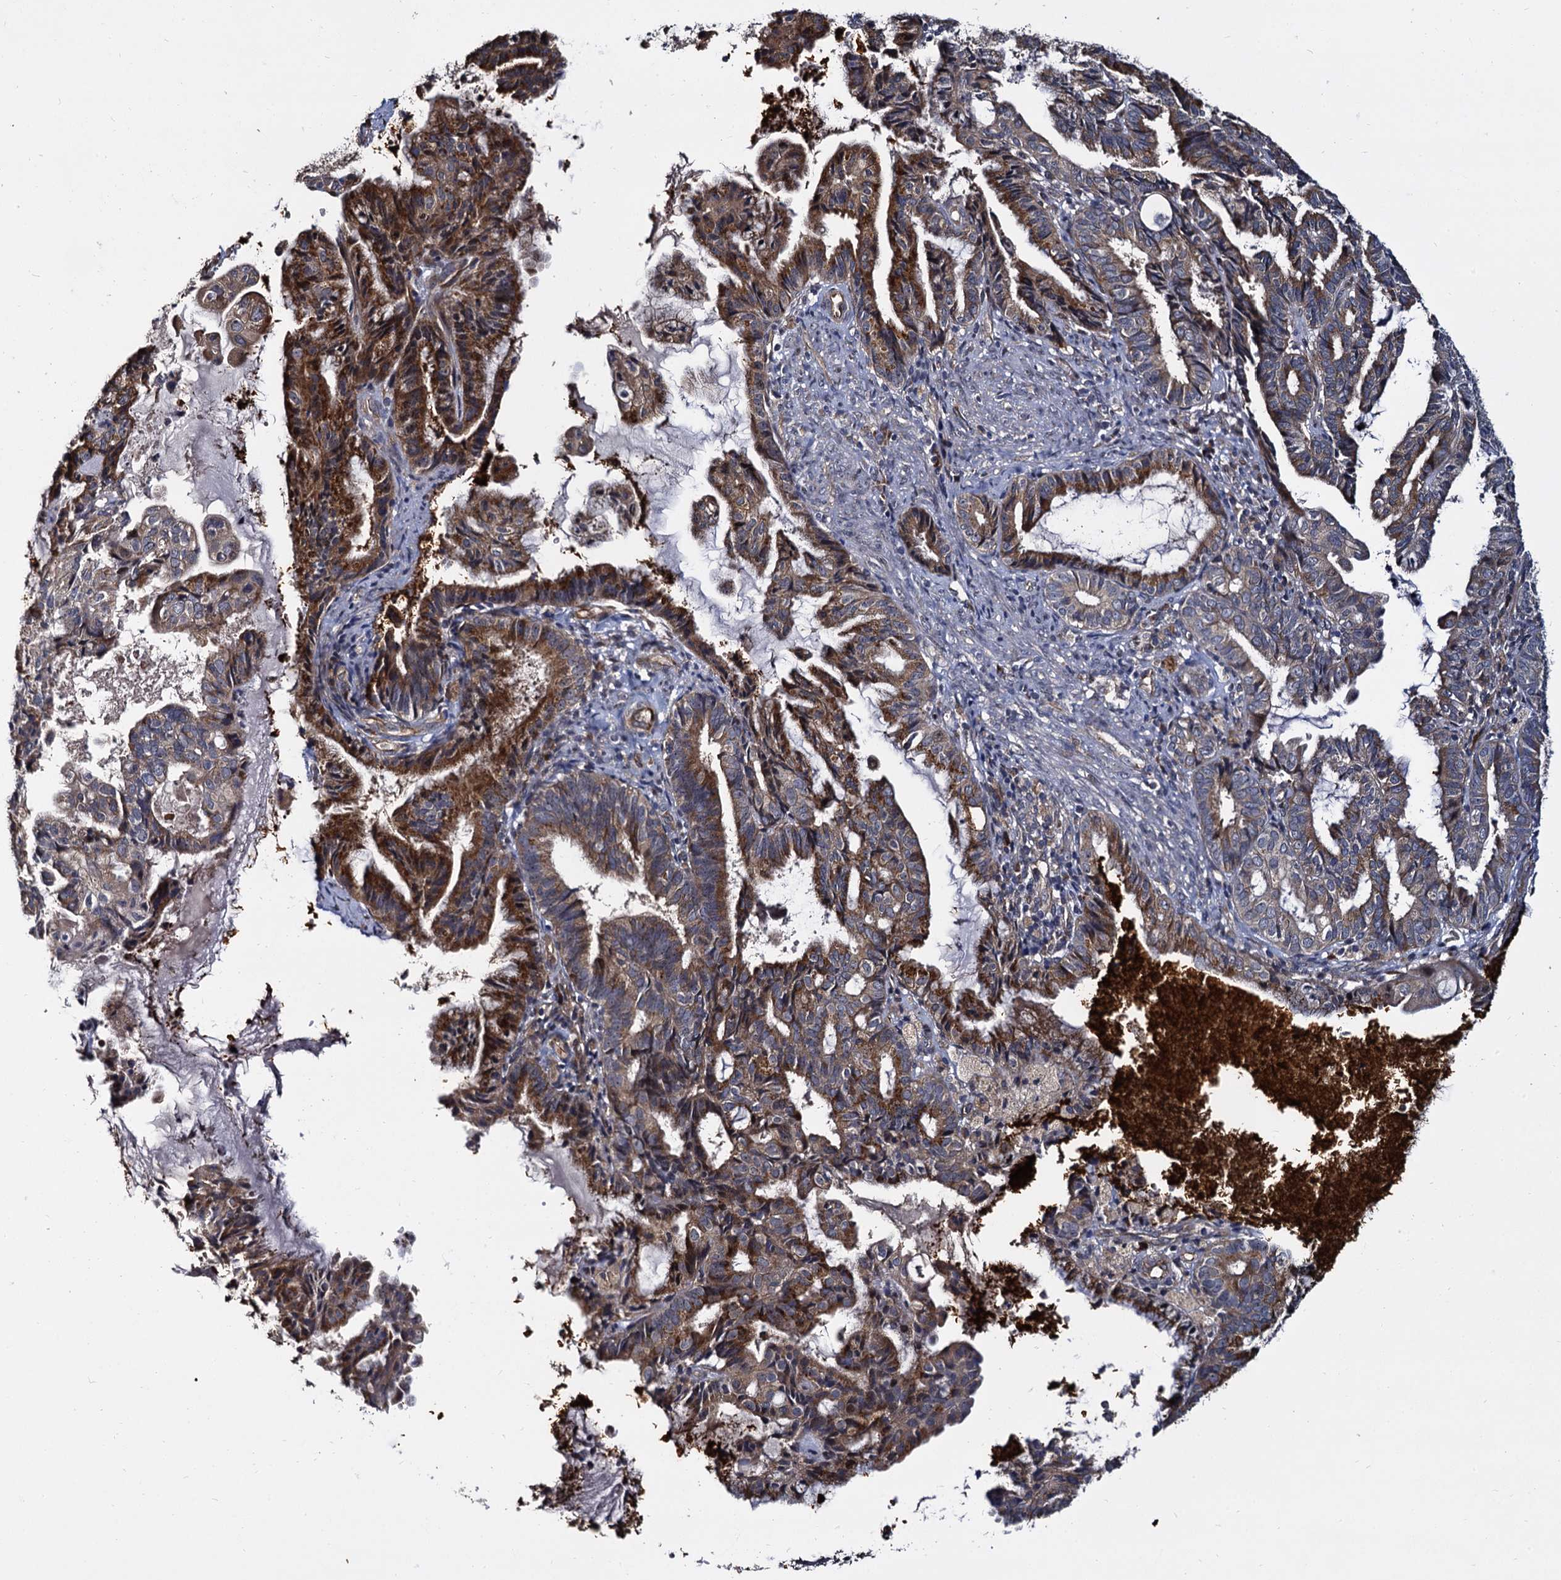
{"staining": {"intensity": "strong", "quantity": ">75%", "location": "cytoplasmic/membranous"}, "tissue": "endometrial cancer", "cell_type": "Tumor cells", "image_type": "cancer", "snomed": [{"axis": "morphology", "description": "Adenocarcinoma, NOS"}, {"axis": "topography", "description": "Endometrium"}], "caption": "A high amount of strong cytoplasmic/membranous positivity is appreciated in approximately >75% of tumor cells in adenocarcinoma (endometrial) tissue.", "gene": "WWC3", "patient": {"sex": "female", "age": 86}}